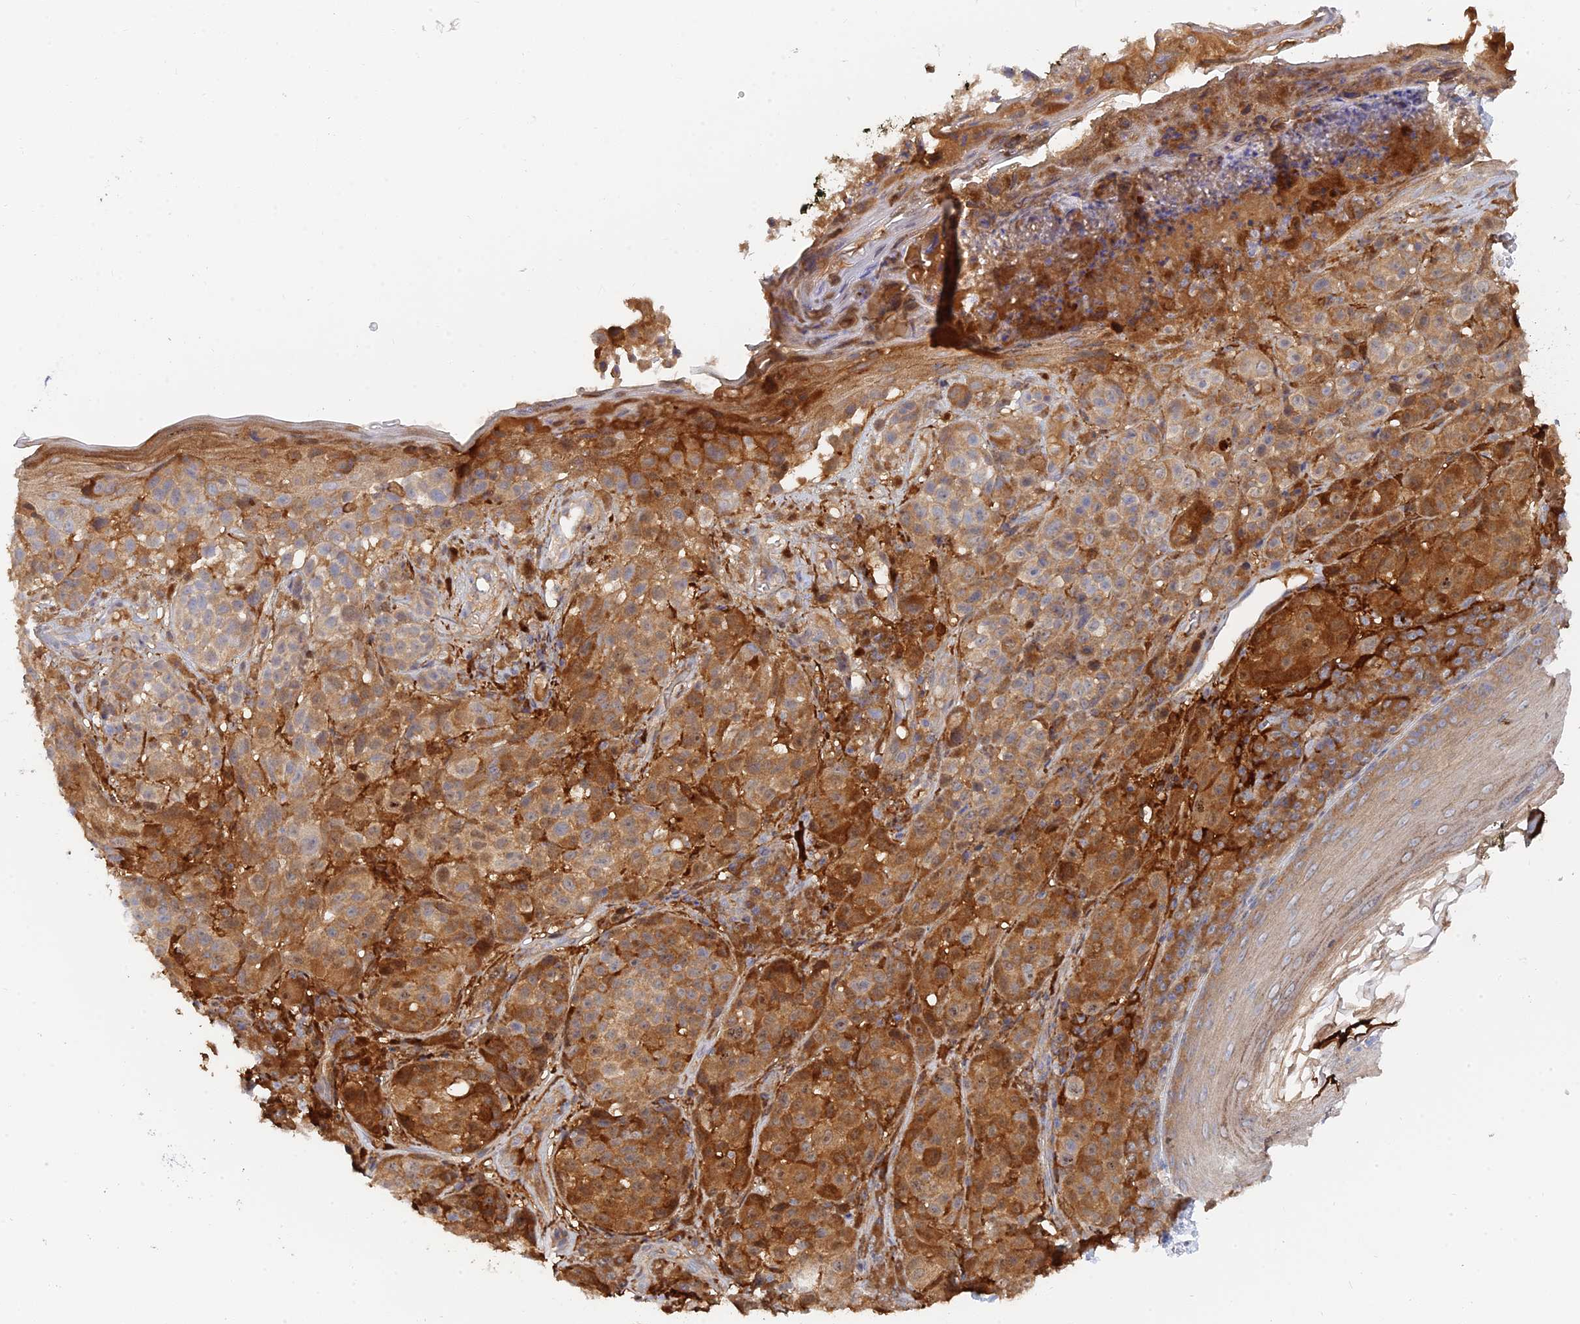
{"staining": {"intensity": "moderate", "quantity": ">75%", "location": "cytoplasmic/membranous"}, "tissue": "melanoma", "cell_type": "Tumor cells", "image_type": "cancer", "snomed": [{"axis": "morphology", "description": "Malignant melanoma, NOS"}, {"axis": "topography", "description": "Skin"}], "caption": "Brown immunohistochemical staining in melanoma reveals moderate cytoplasmic/membranous staining in approximately >75% of tumor cells.", "gene": "SPATA5L1", "patient": {"sex": "male", "age": 38}}